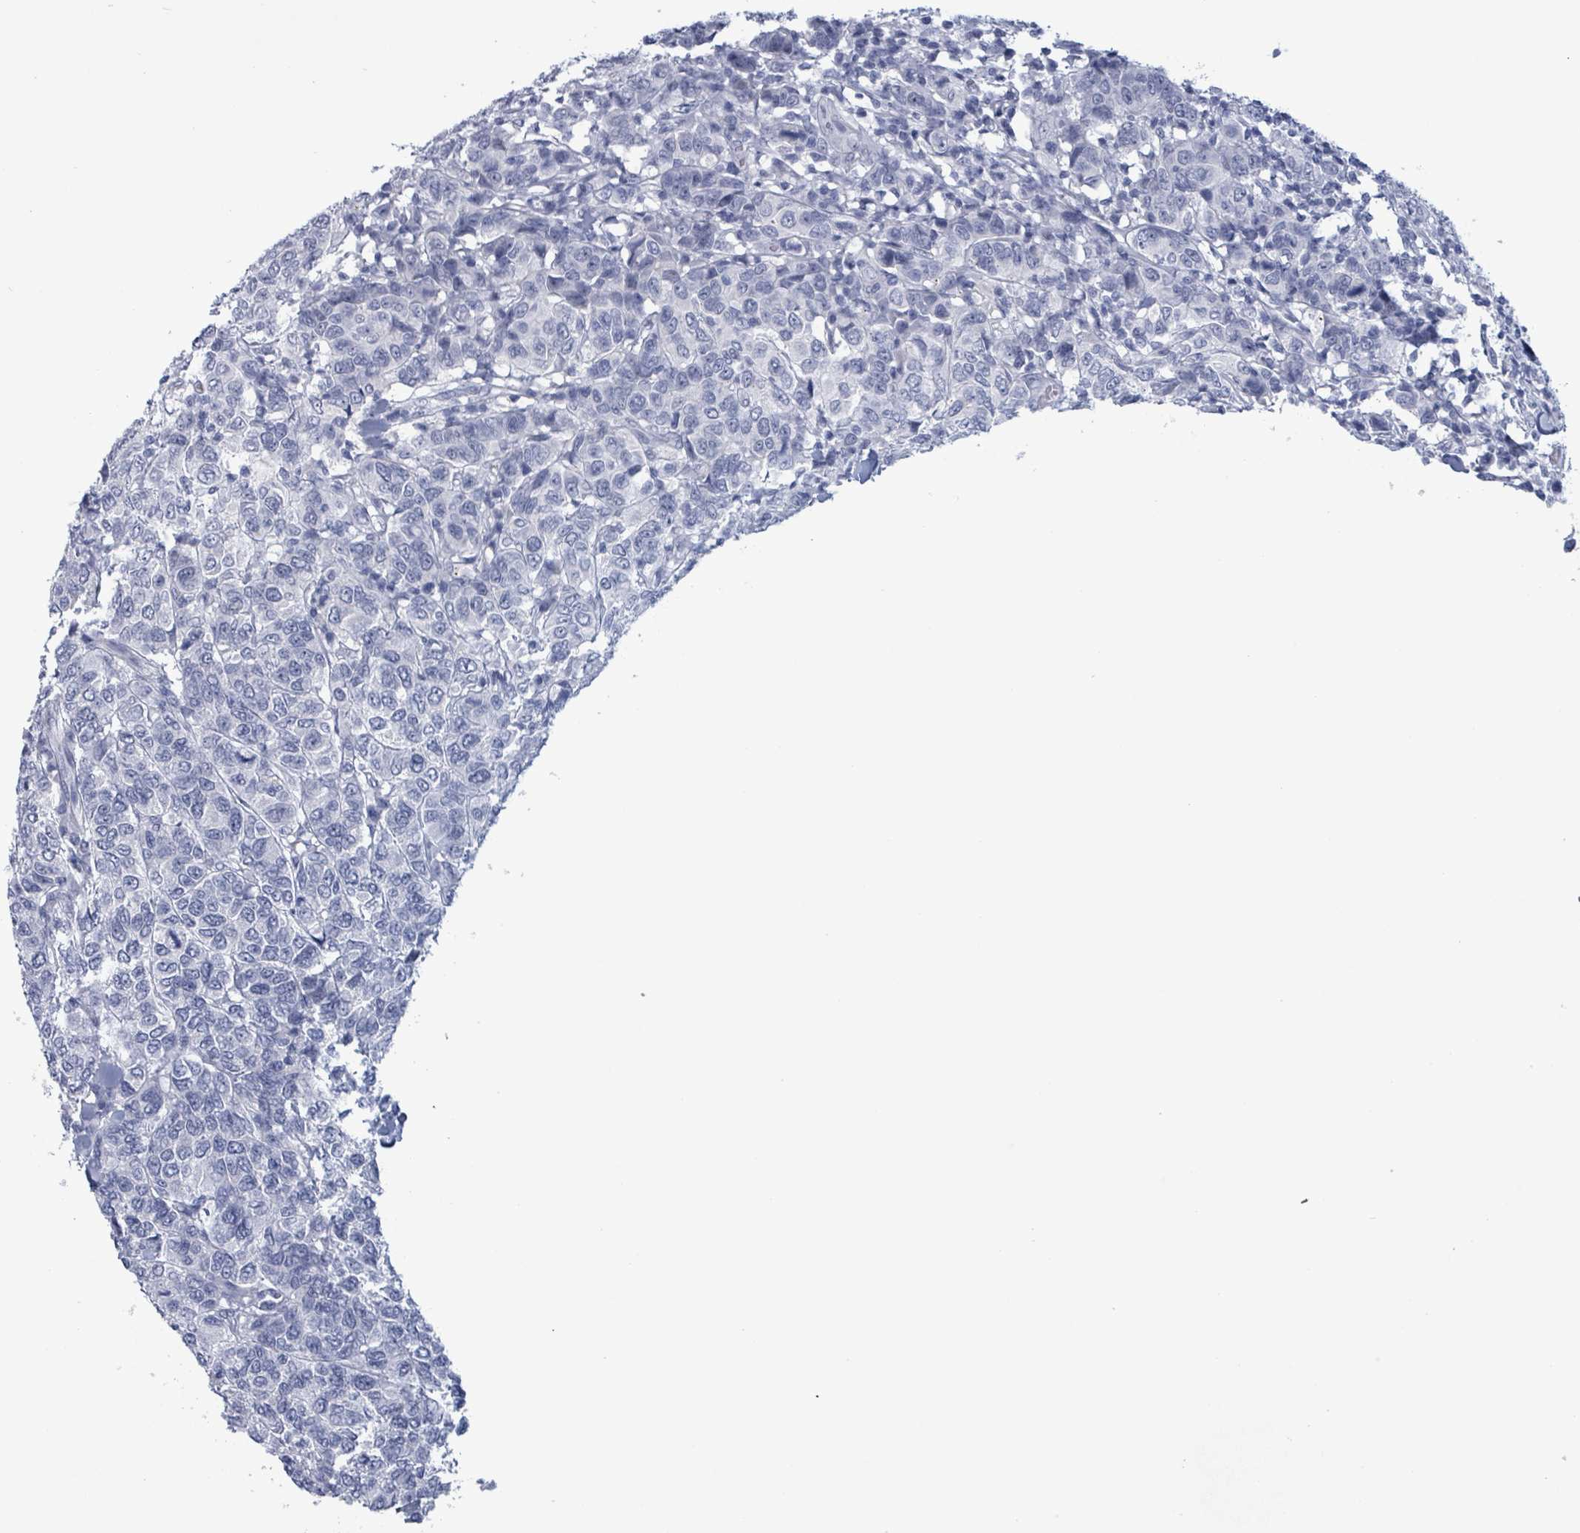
{"staining": {"intensity": "negative", "quantity": "none", "location": "none"}, "tissue": "breast cancer", "cell_type": "Tumor cells", "image_type": "cancer", "snomed": [{"axis": "morphology", "description": "Duct carcinoma"}, {"axis": "topography", "description": "Breast"}], "caption": "DAB (3,3'-diaminobenzidine) immunohistochemical staining of breast infiltrating ductal carcinoma reveals no significant staining in tumor cells.", "gene": "ZNF771", "patient": {"sex": "female", "age": 55}}